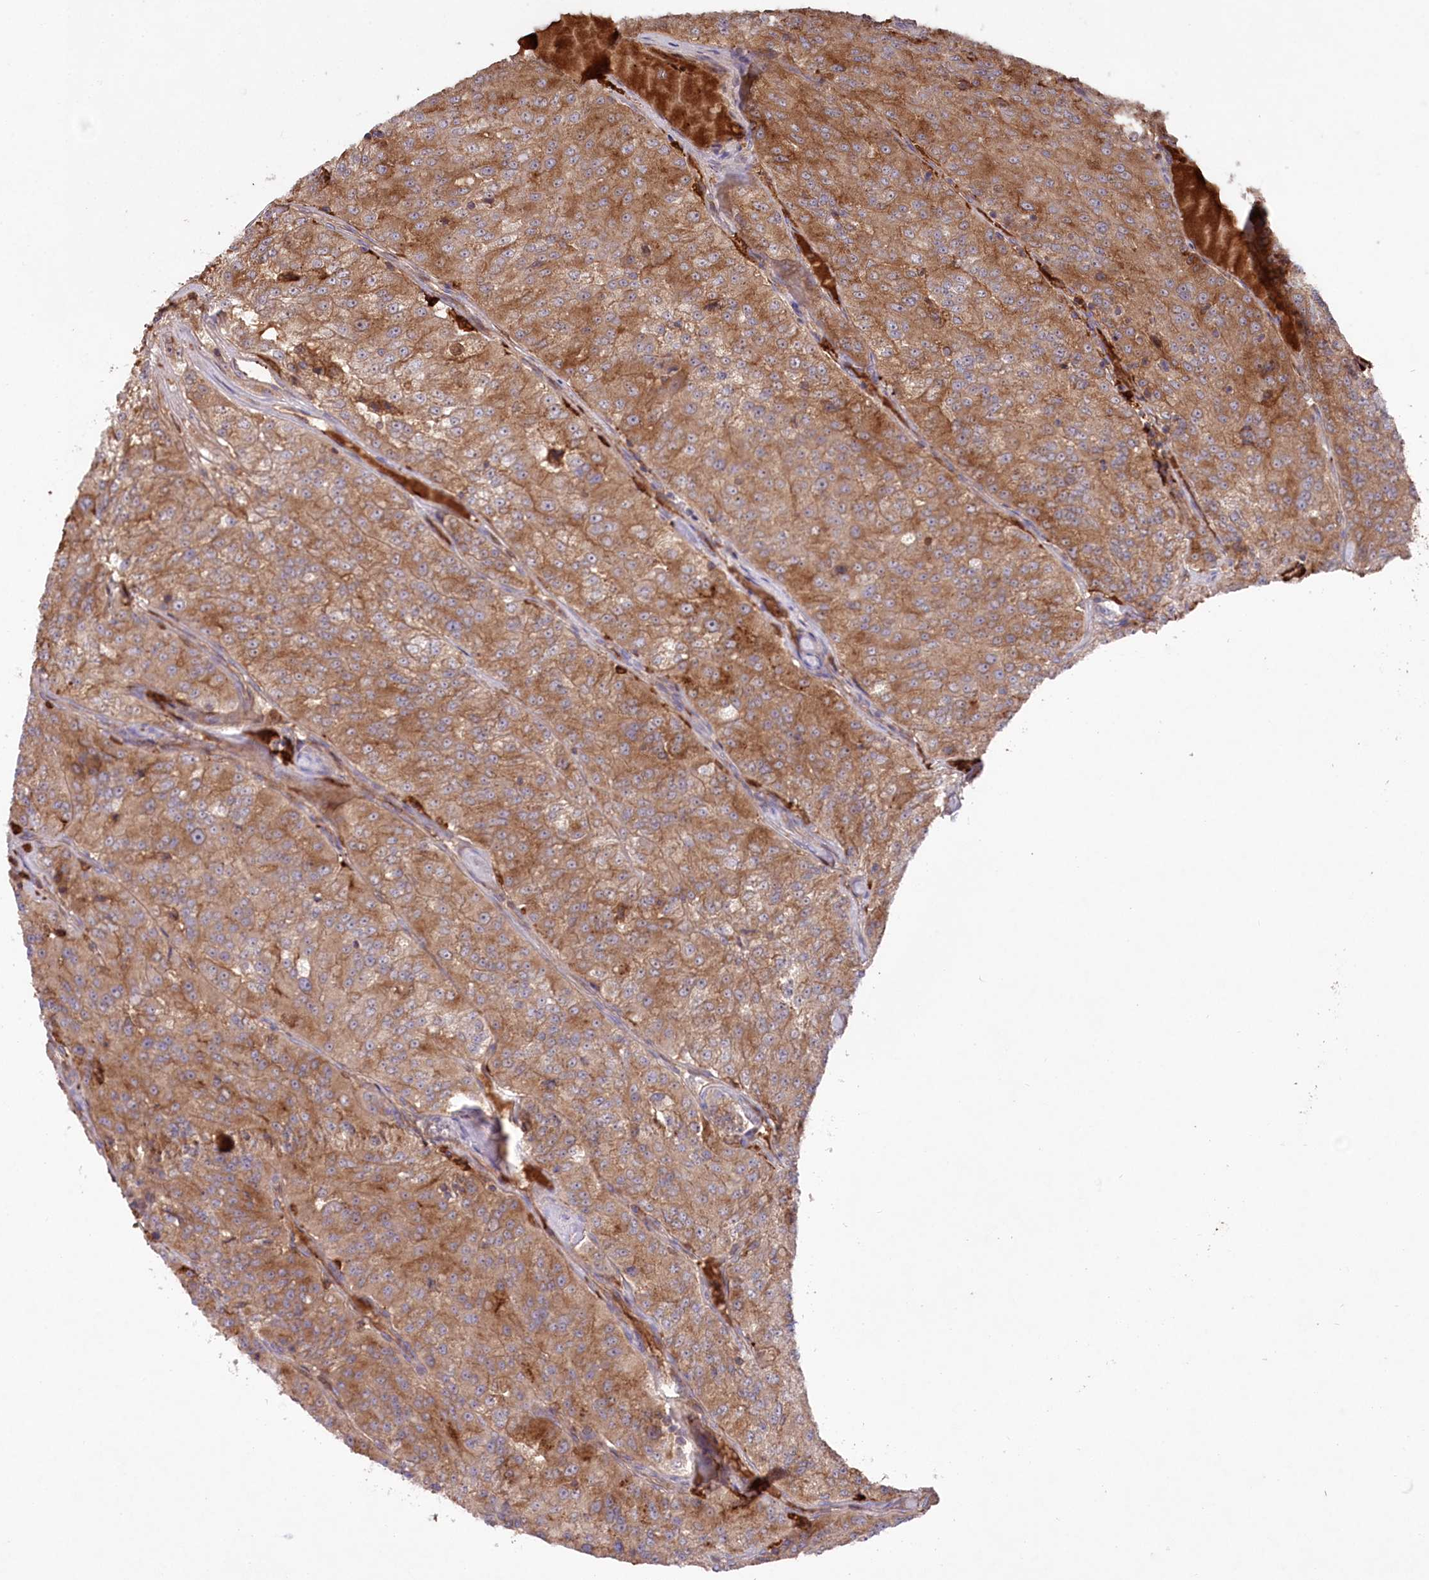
{"staining": {"intensity": "moderate", "quantity": ">75%", "location": "cytoplasmic/membranous"}, "tissue": "renal cancer", "cell_type": "Tumor cells", "image_type": "cancer", "snomed": [{"axis": "morphology", "description": "Adenocarcinoma, NOS"}, {"axis": "topography", "description": "Kidney"}], "caption": "An image of human adenocarcinoma (renal) stained for a protein reveals moderate cytoplasmic/membranous brown staining in tumor cells. (DAB IHC, brown staining for protein, blue staining for nuclei).", "gene": "PPP1R21", "patient": {"sex": "female", "age": 63}}